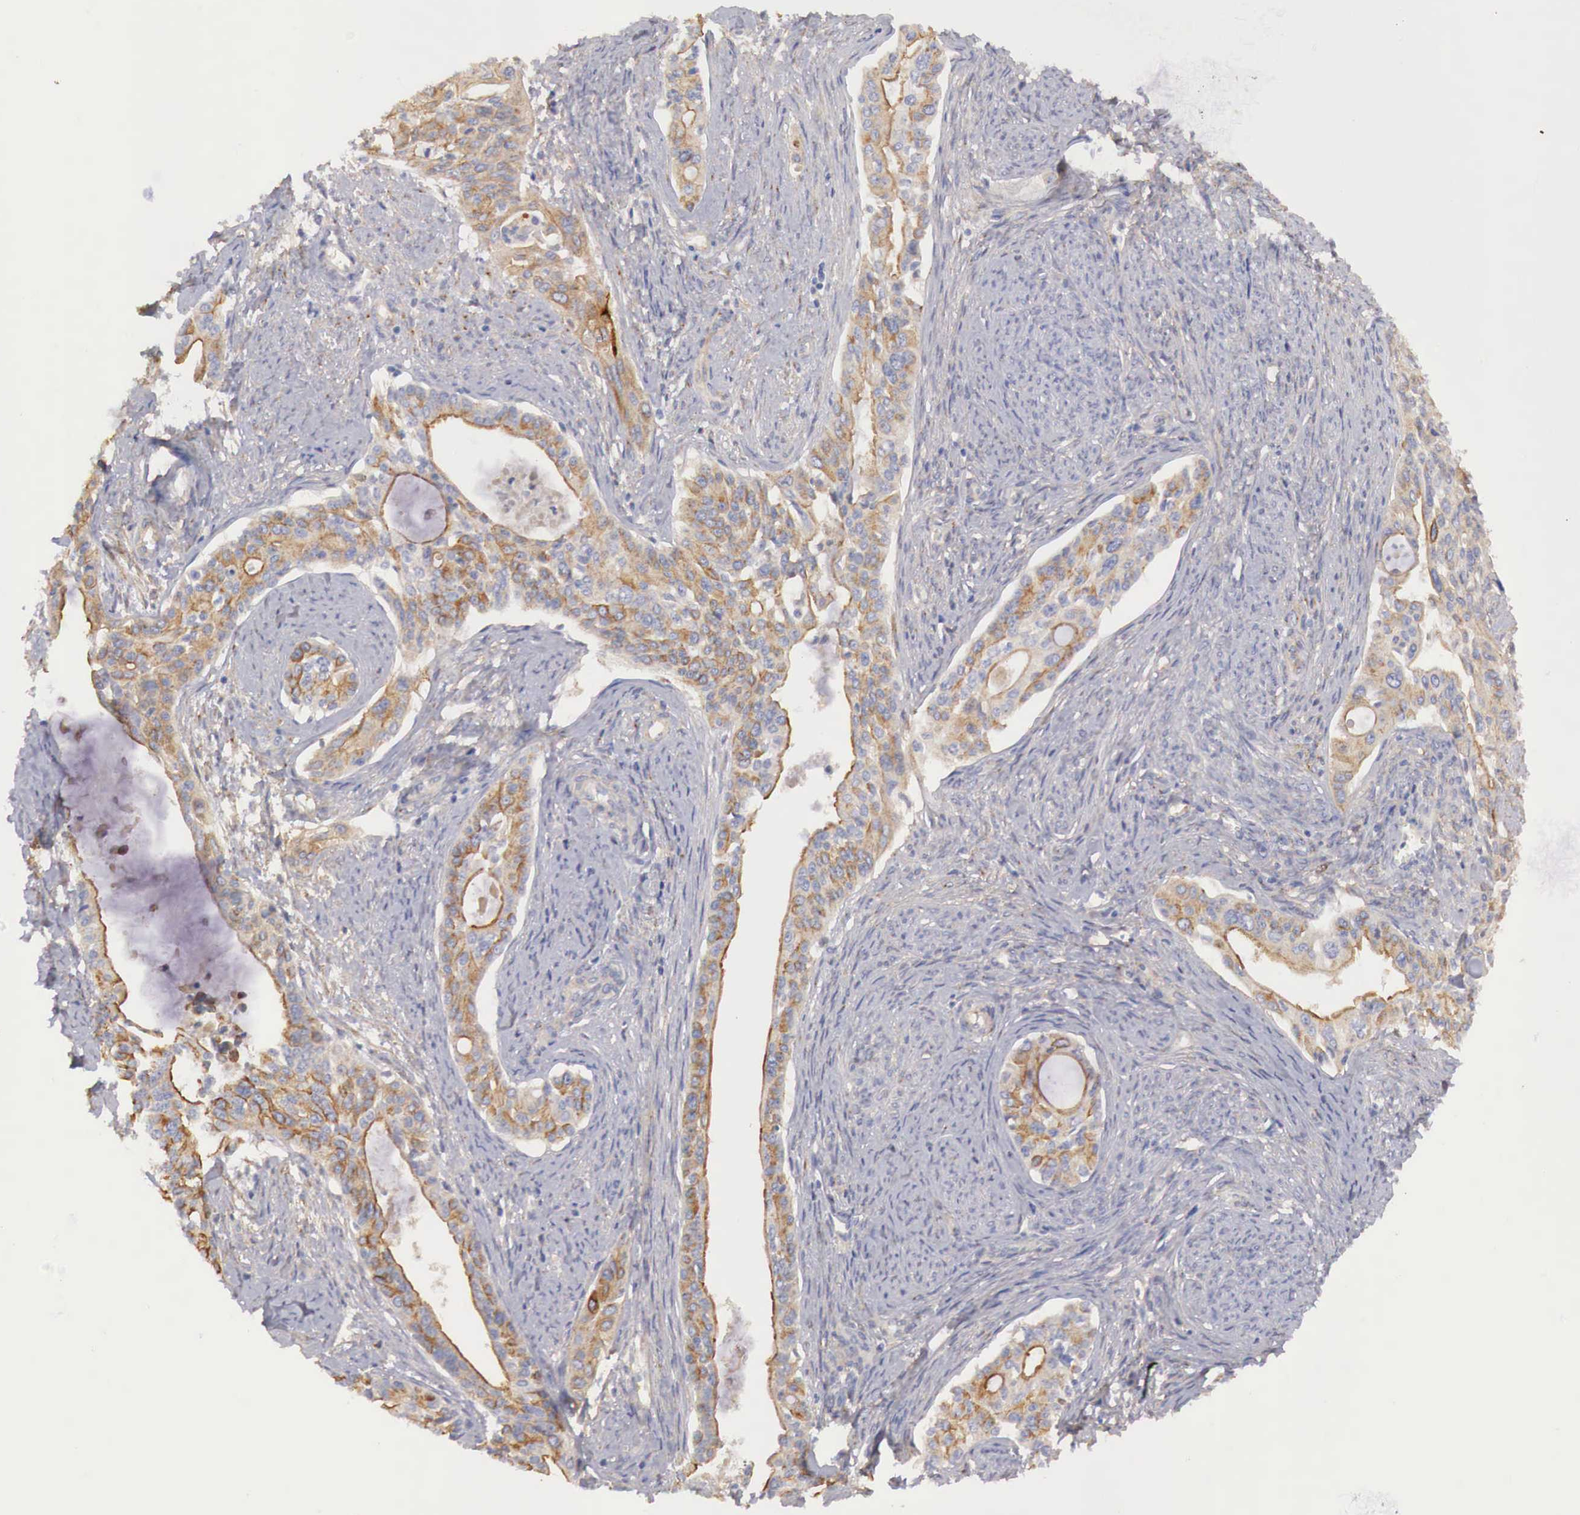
{"staining": {"intensity": "moderate", "quantity": "25%-75%", "location": "cytoplasmic/membranous"}, "tissue": "cervical cancer", "cell_type": "Tumor cells", "image_type": "cancer", "snomed": [{"axis": "morphology", "description": "Squamous cell carcinoma, NOS"}, {"axis": "topography", "description": "Cervix"}], "caption": "Immunohistochemistry (IHC) photomicrograph of neoplastic tissue: human cervical cancer (squamous cell carcinoma) stained using immunohistochemistry (IHC) displays medium levels of moderate protein expression localized specifically in the cytoplasmic/membranous of tumor cells, appearing as a cytoplasmic/membranous brown color.", "gene": "KLHDC7B", "patient": {"sex": "female", "age": 34}}